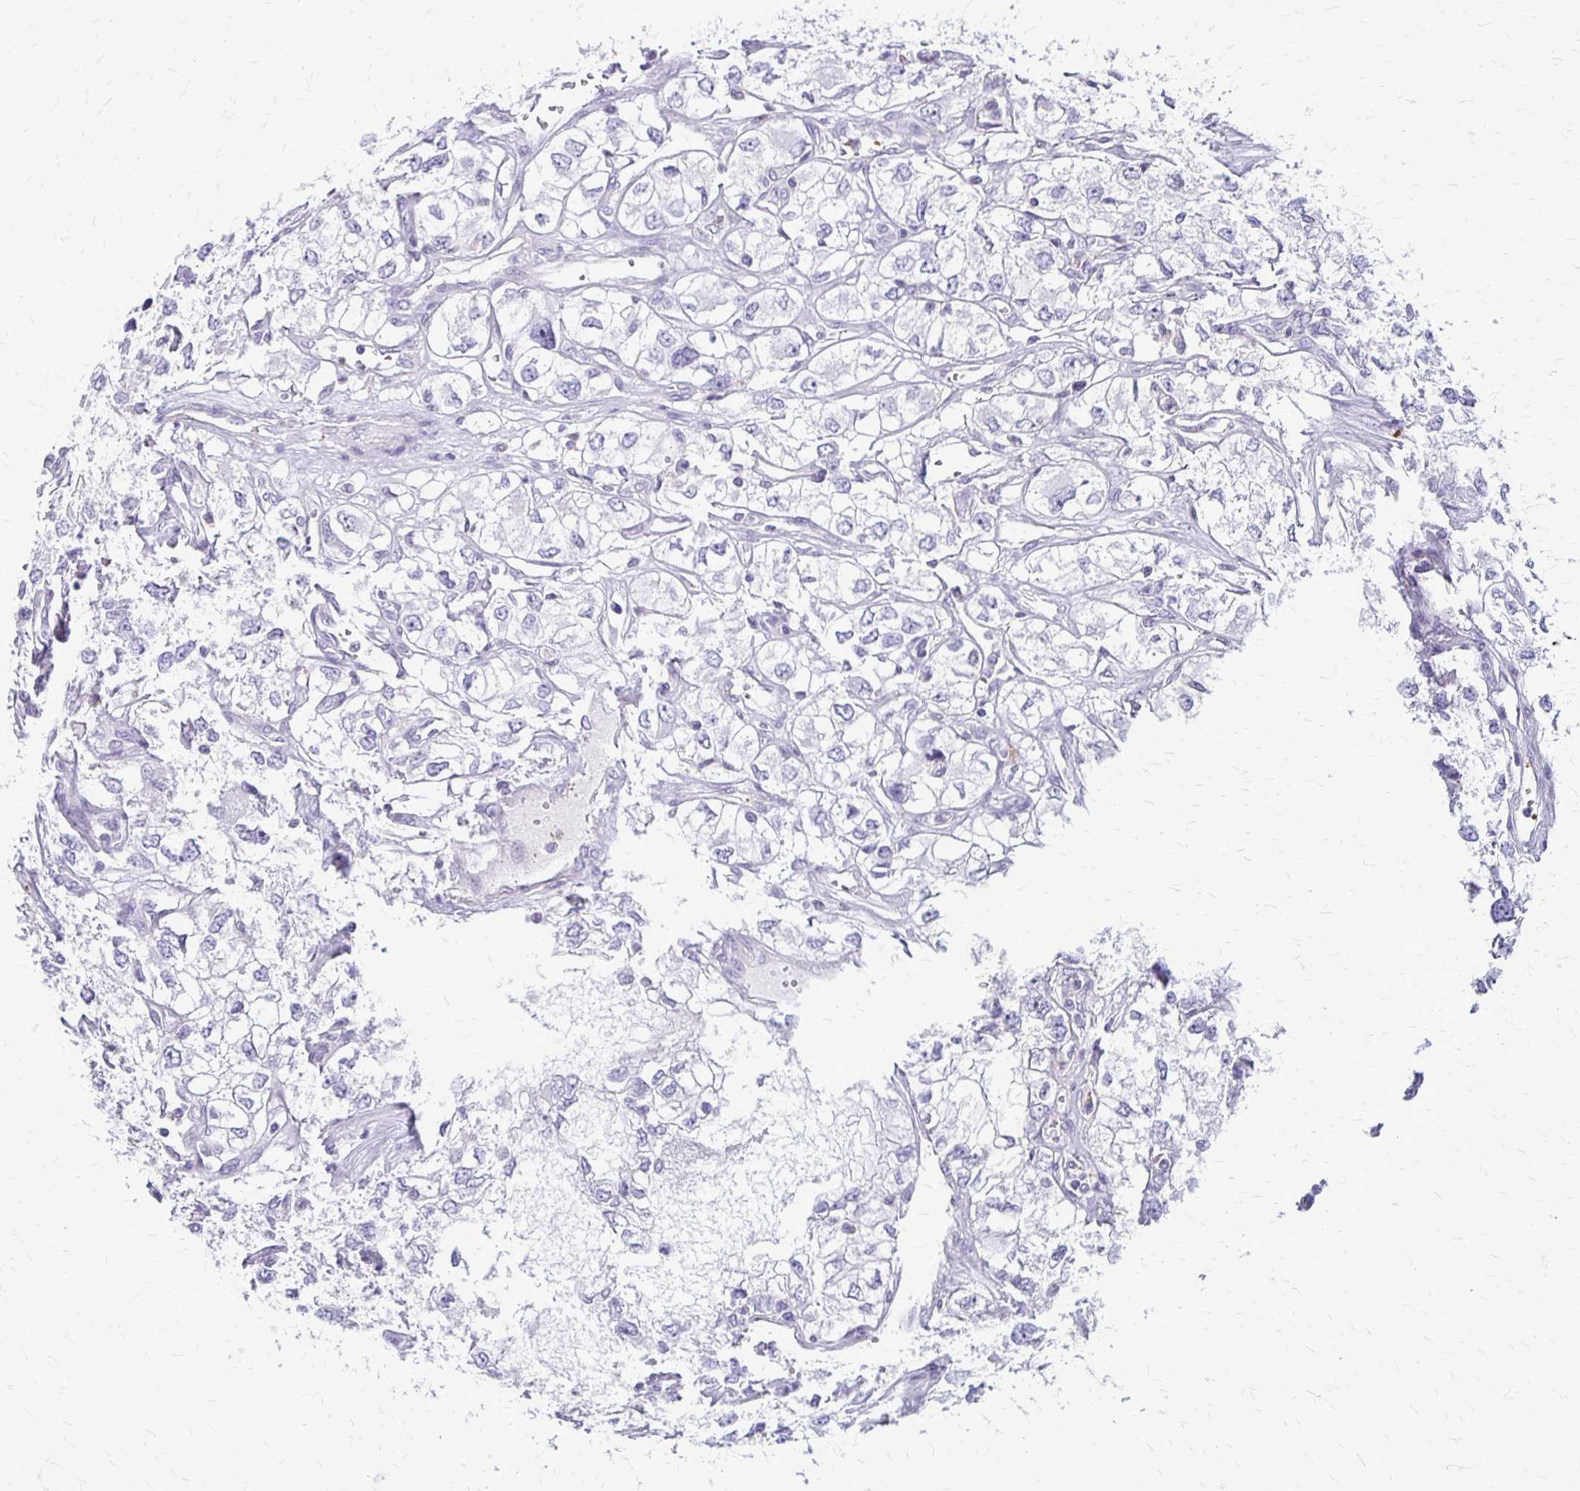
{"staining": {"intensity": "negative", "quantity": "none", "location": "none"}, "tissue": "renal cancer", "cell_type": "Tumor cells", "image_type": "cancer", "snomed": [{"axis": "morphology", "description": "Adenocarcinoma, NOS"}, {"axis": "topography", "description": "Kidney"}], "caption": "Tumor cells show no significant staining in renal cancer. Nuclei are stained in blue.", "gene": "GP9", "patient": {"sex": "female", "age": 59}}